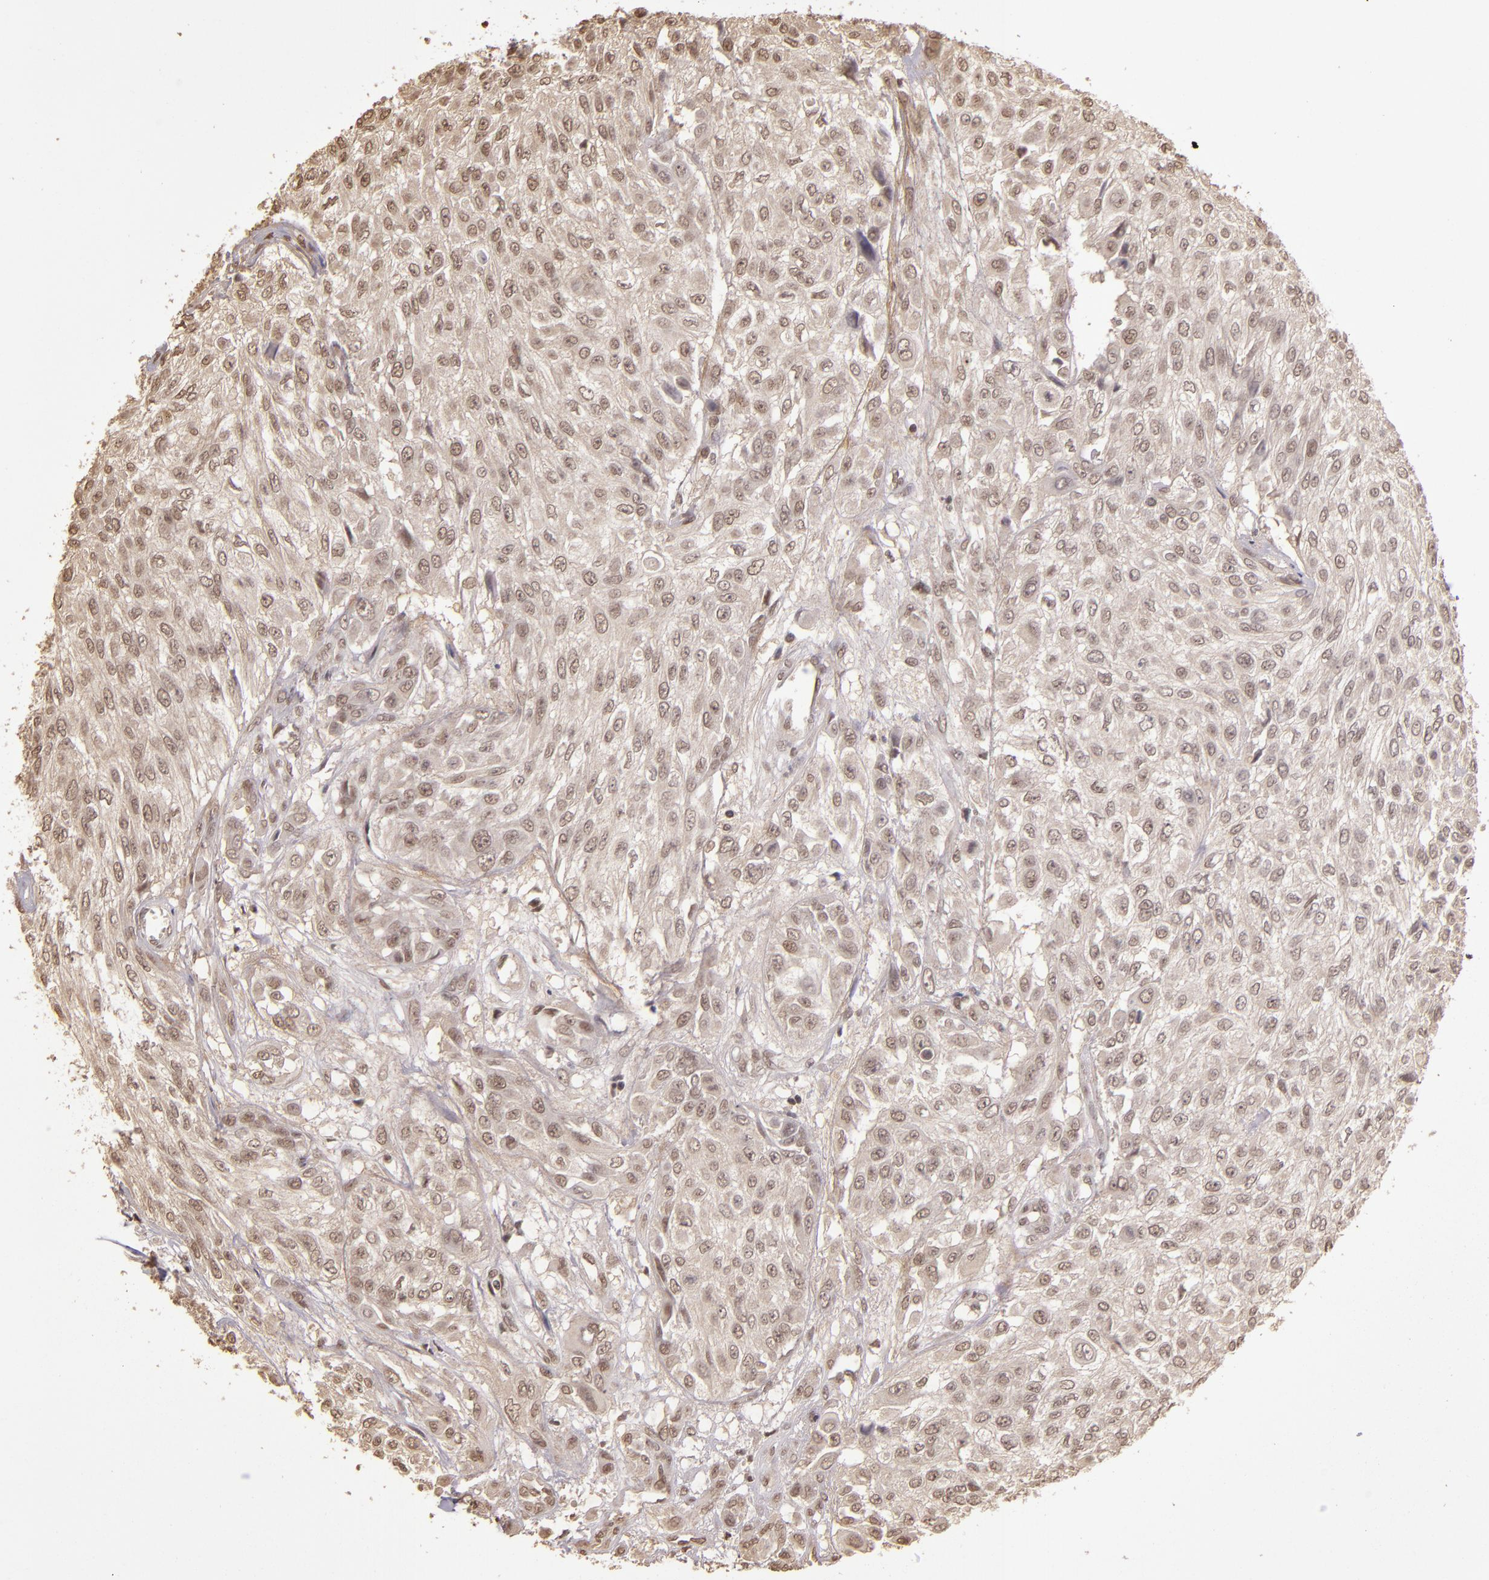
{"staining": {"intensity": "weak", "quantity": ">75%", "location": "cytoplasmic/membranous,nuclear"}, "tissue": "urothelial cancer", "cell_type": "Tumor cells", "image_type": "cancer", "snomed": [{"axis": "morphology", "description": "Urothelial carcinoma, High grade"}, {"axis": "topography", "description": "Urinary bladder"}], "caption": "Weak cytoplasmic/membranous and nuclear expression is present in approximately >75% of tumor cells in urothelial cancer. The staining was performed using DAB to visualize the protein expression in brown, while the nuclei were stained in blue with hematoxylin (Magnification: 20x).", "gene": "CUL1", "patient": {"sex": "male", "age": 57}}